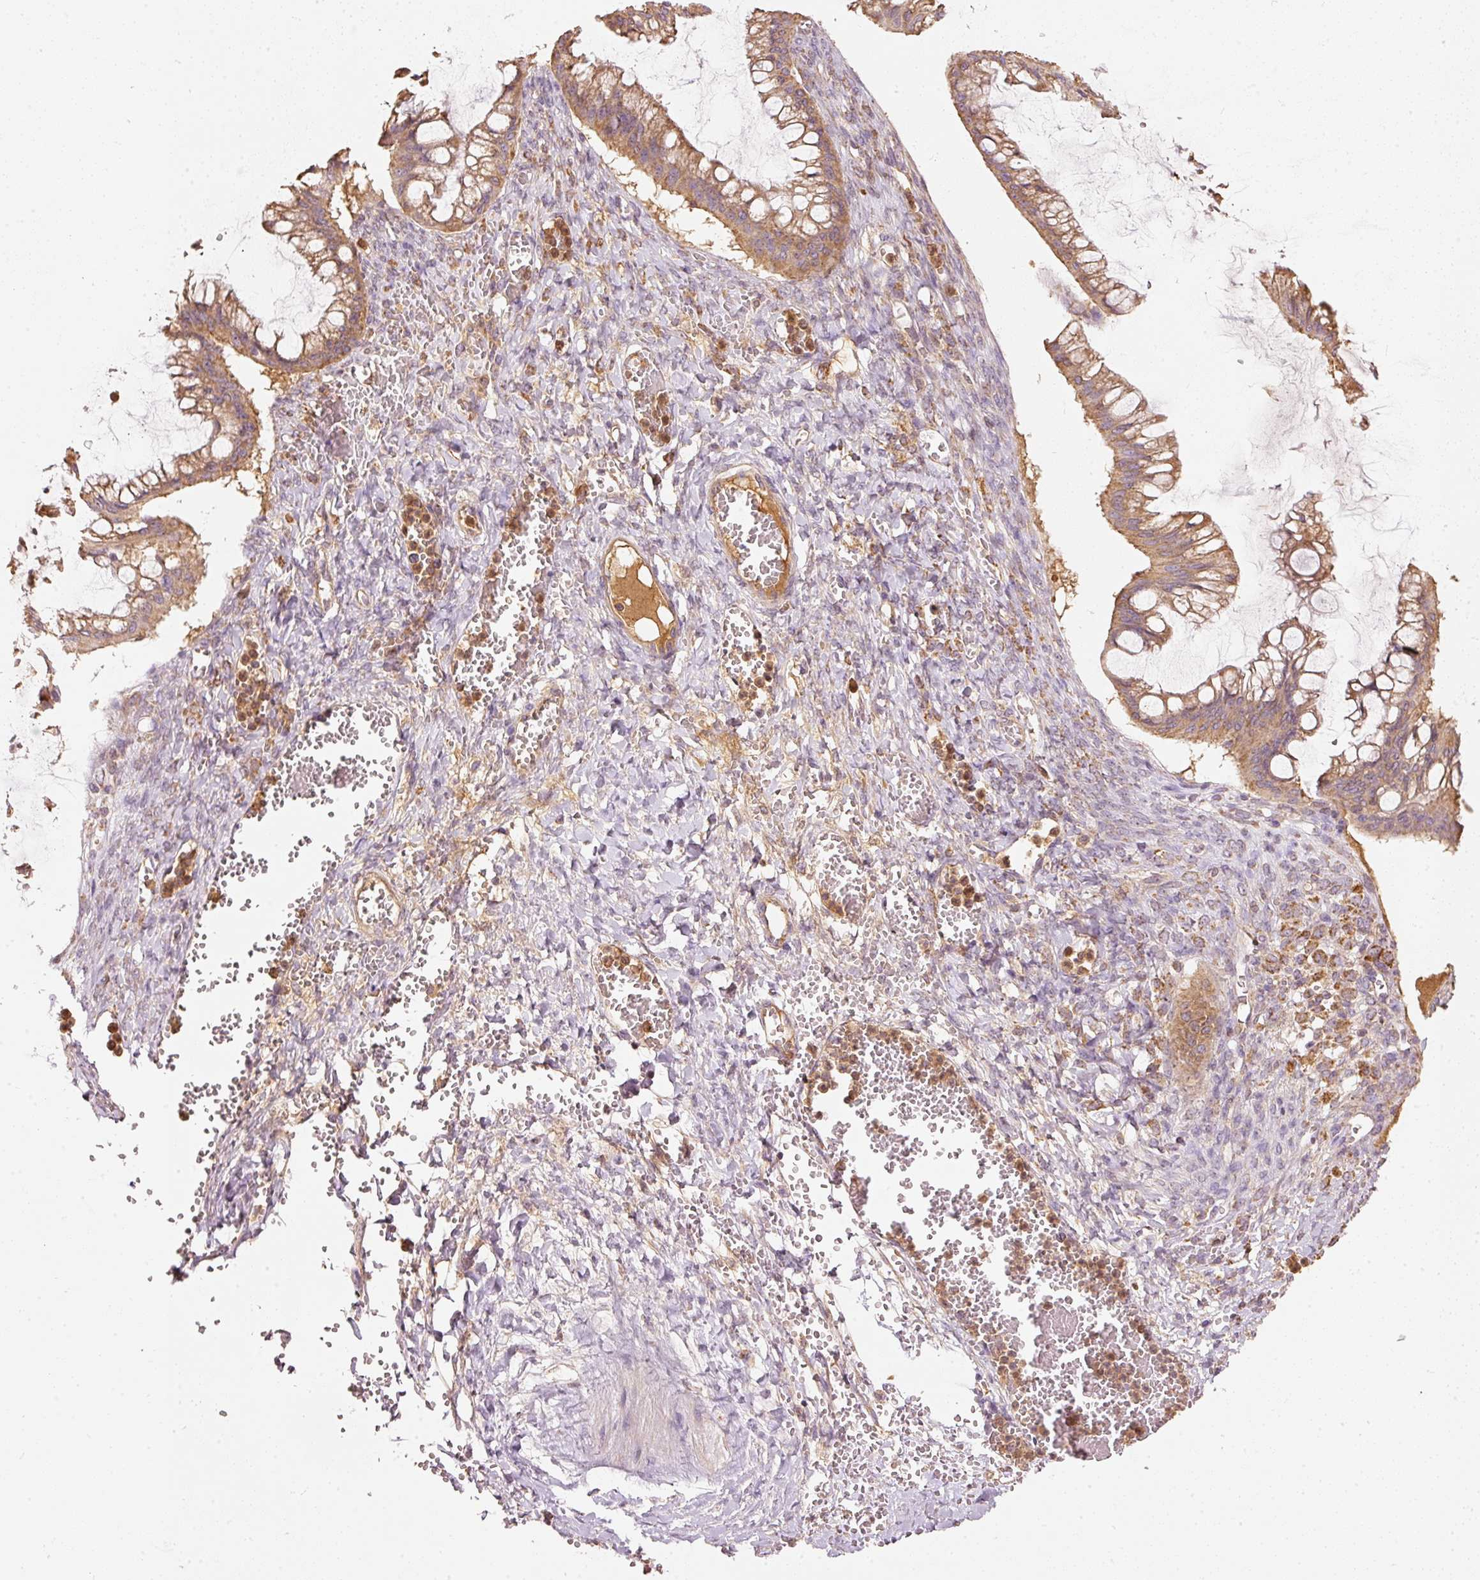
{"staining": {"intensity": "moderate", "quantity": ">75%", "location": "cytoplasmic/membranous"}, "tissue": "ovarian cancer", "cell_type": "Tumor cells", "image_type": "cancer", "snomed": [{"axis": "morphology", "description": "Cystadenocarcinoma, mucinous, NOS"}, {"axis": "topography", "description": "Ovary"}], "caption": "Immunohistochemical staining of human mucinous cystadenocarcinoma (ovarian) exhibits moderate cytoplasmic/membranous protein positivity in about >75% of tumor cells.", "gene": "PSENEN", "patient": {"sex": "female", "age": 73}}